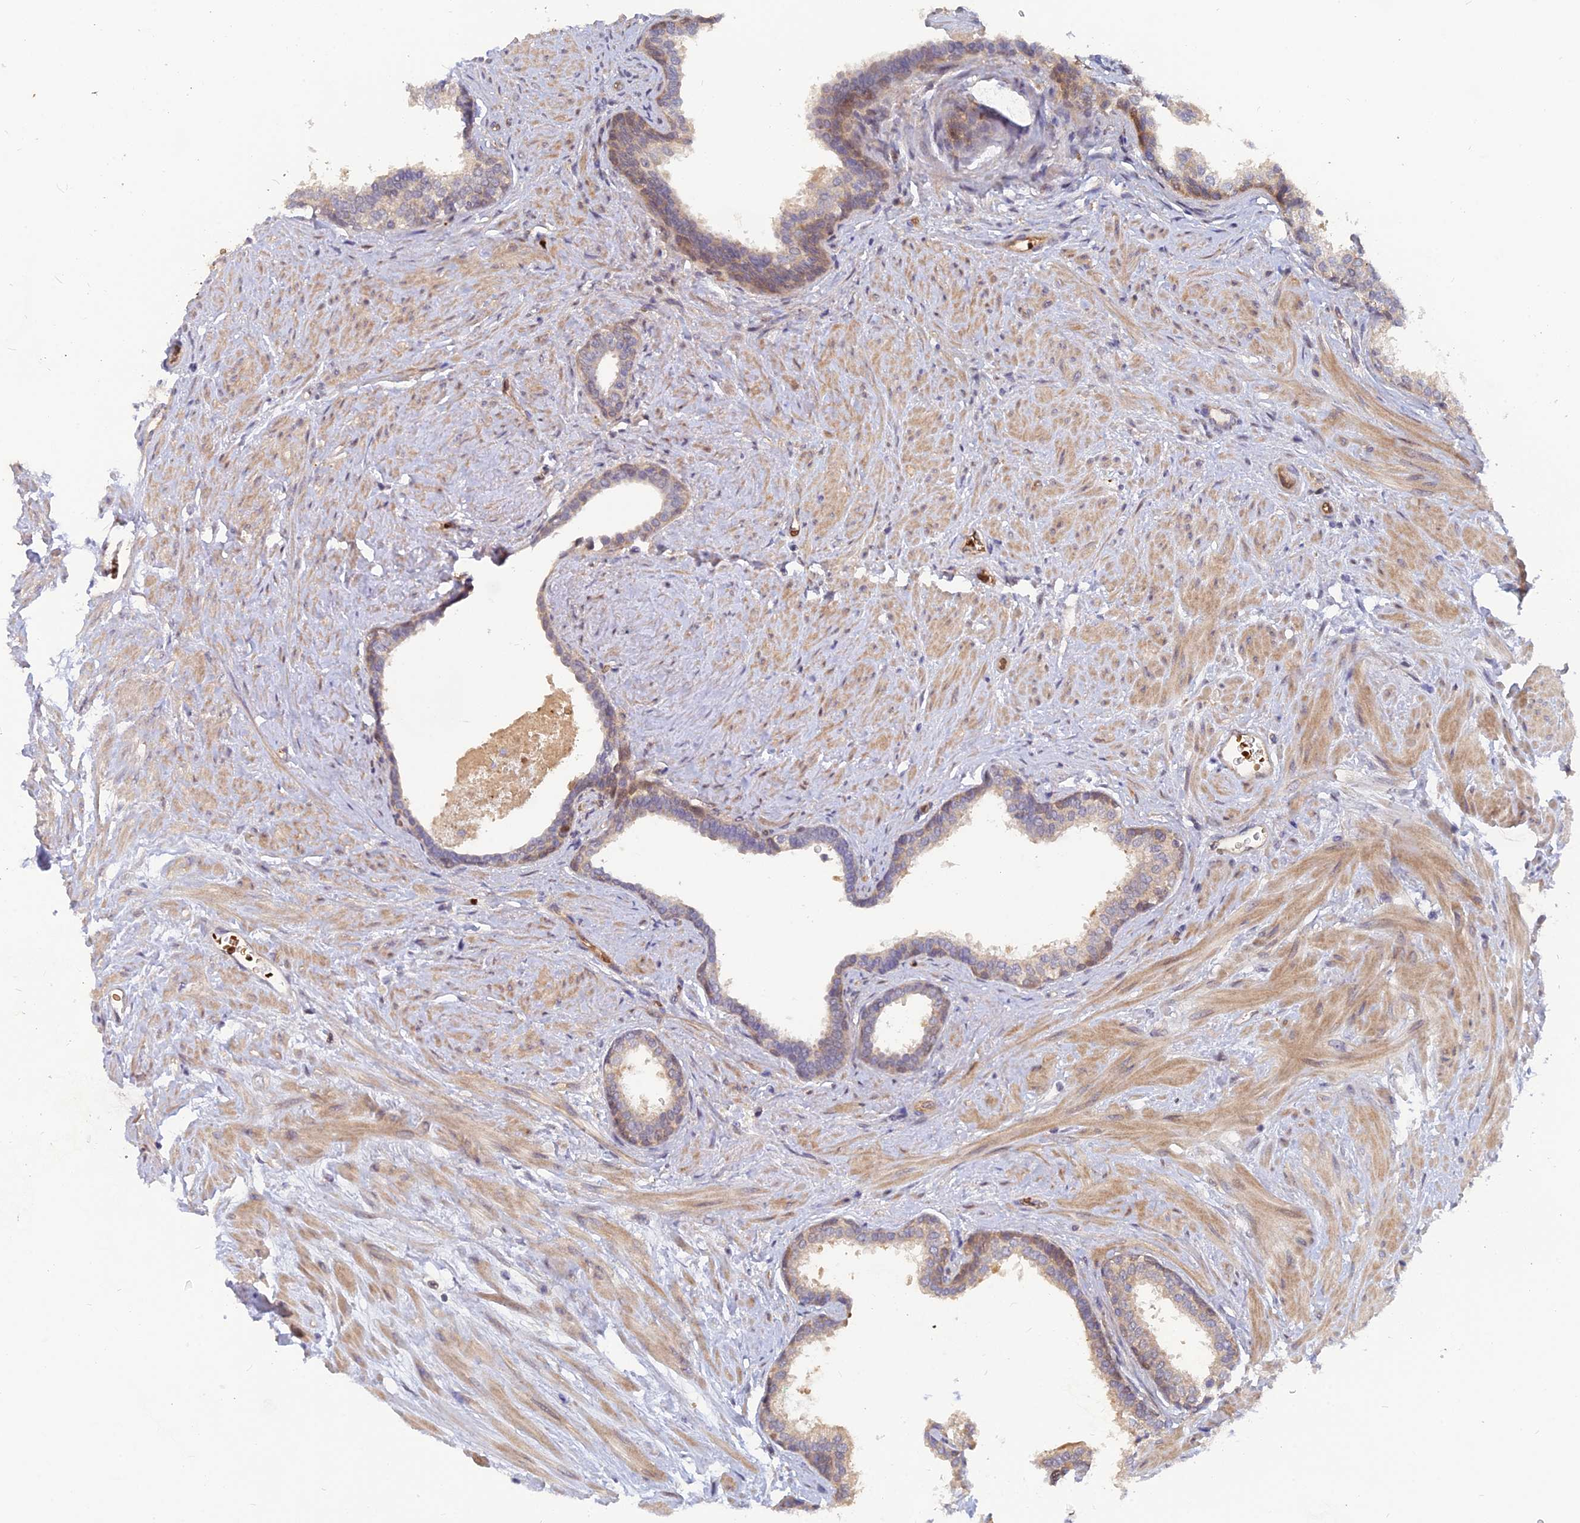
{"staining": {"intensity": "moderate", "quantity": "<25%", "location": "cytoplasmic/membranous"}, "tissue": "prostate", "cell_type": "Glandular cells", "image_type": "normal", "snomed": [{"axis": "morphology", "description": "Normal tissue, NOS"}, {"axis": "topography", "description": "Prostate"}], "caption": "IHC (DAB (3,3'-diaminobenzidine)) staining of normal human prostate reveals moderate cytoplasmic/membranous protein staining in about <25% of glandular cells.", "gene": "ARL2BP", "patient": {"sex": "male", "age": 57}}